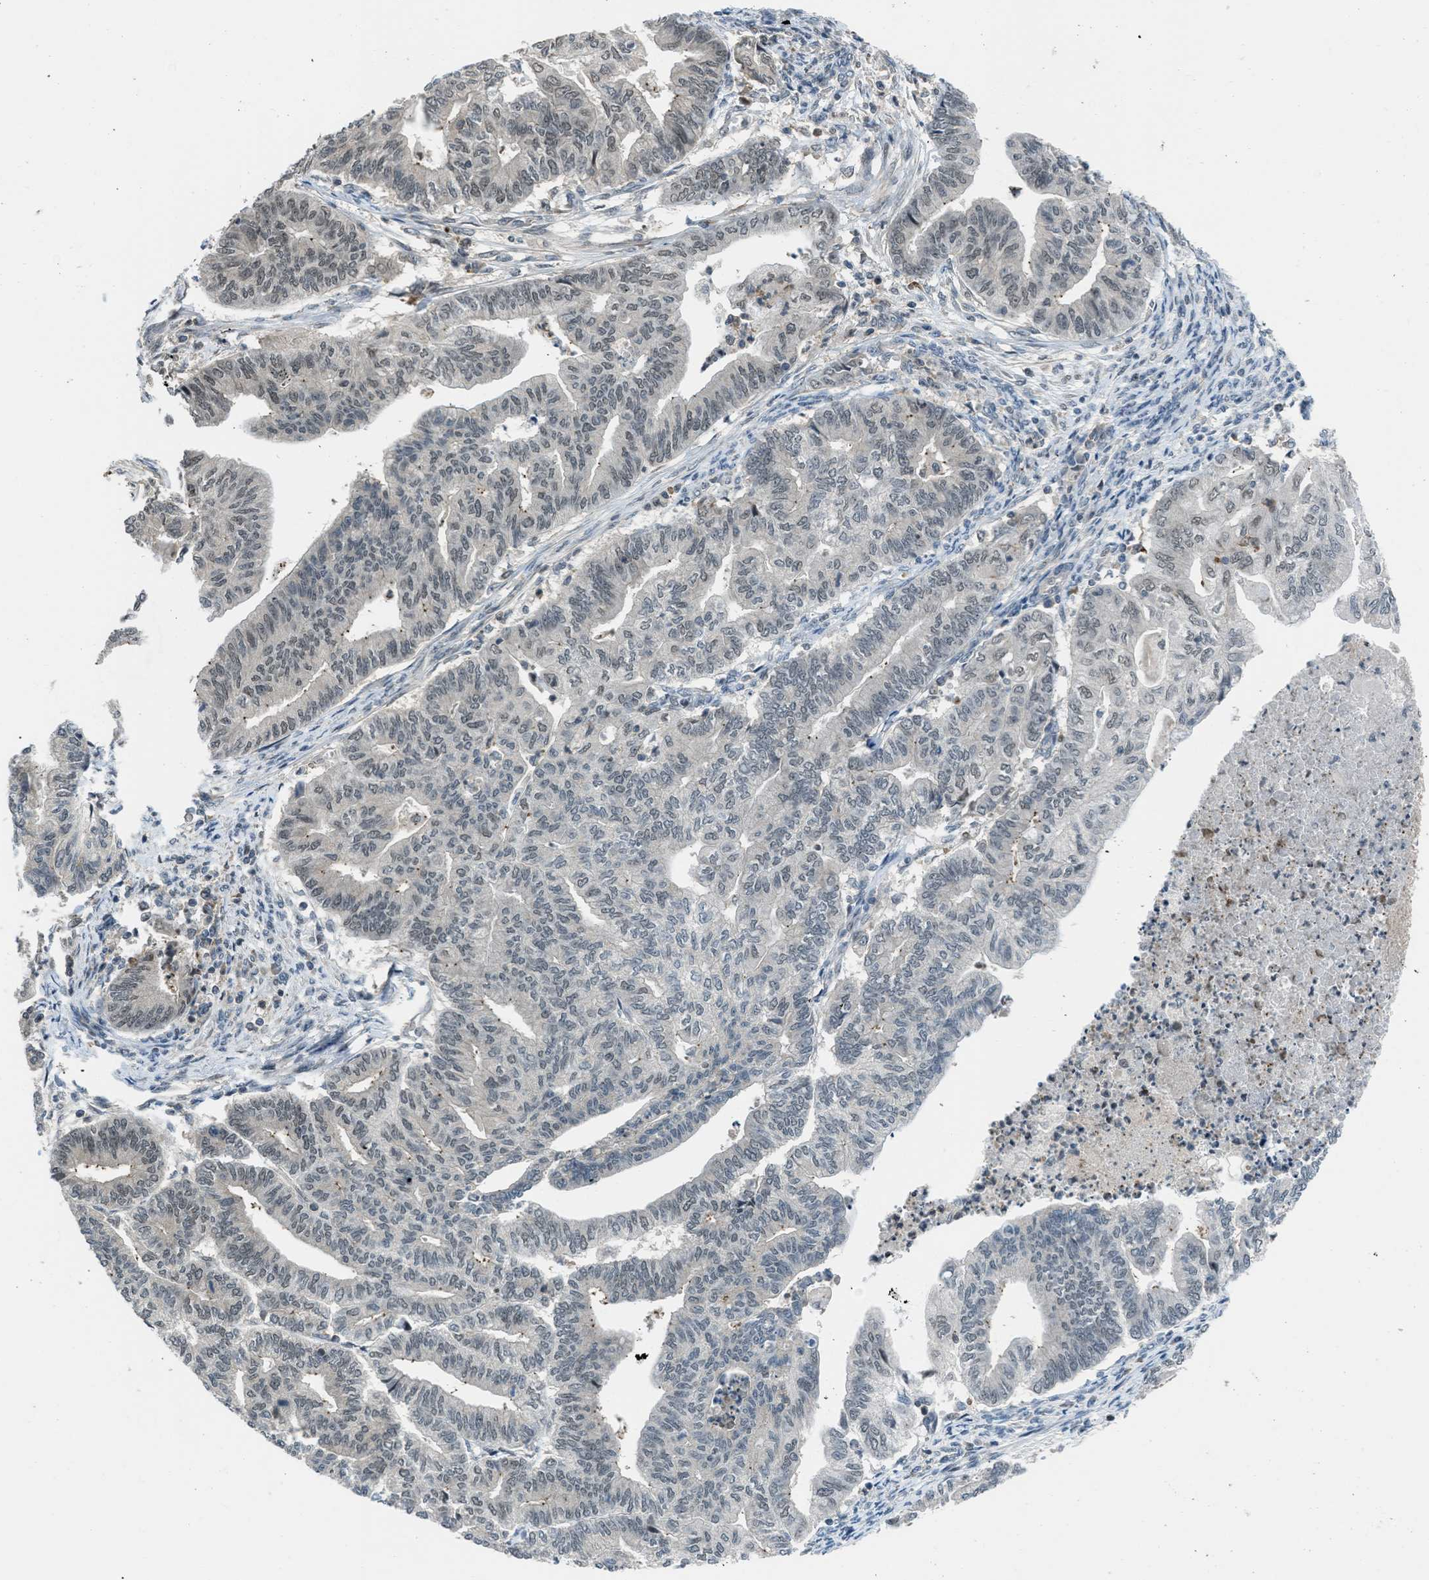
{"staining": {"intensity": "negative", "quantity": "none", "location": "none"}, "tissue": "endometrial cancer", "cell_type": "Tumor cells", "image_type": "cancer", "snomed": [{"axis": "morphology", "description": "Adenocarcinoma, NOS"}, {"axis": "topography", "description": "Endometrium"}], "caption": "Tumor cells show no significant staining in endometrial adenocarcinoma.", "gene": "TTBK2", "patient": {"sex": "female", "age": 79}}